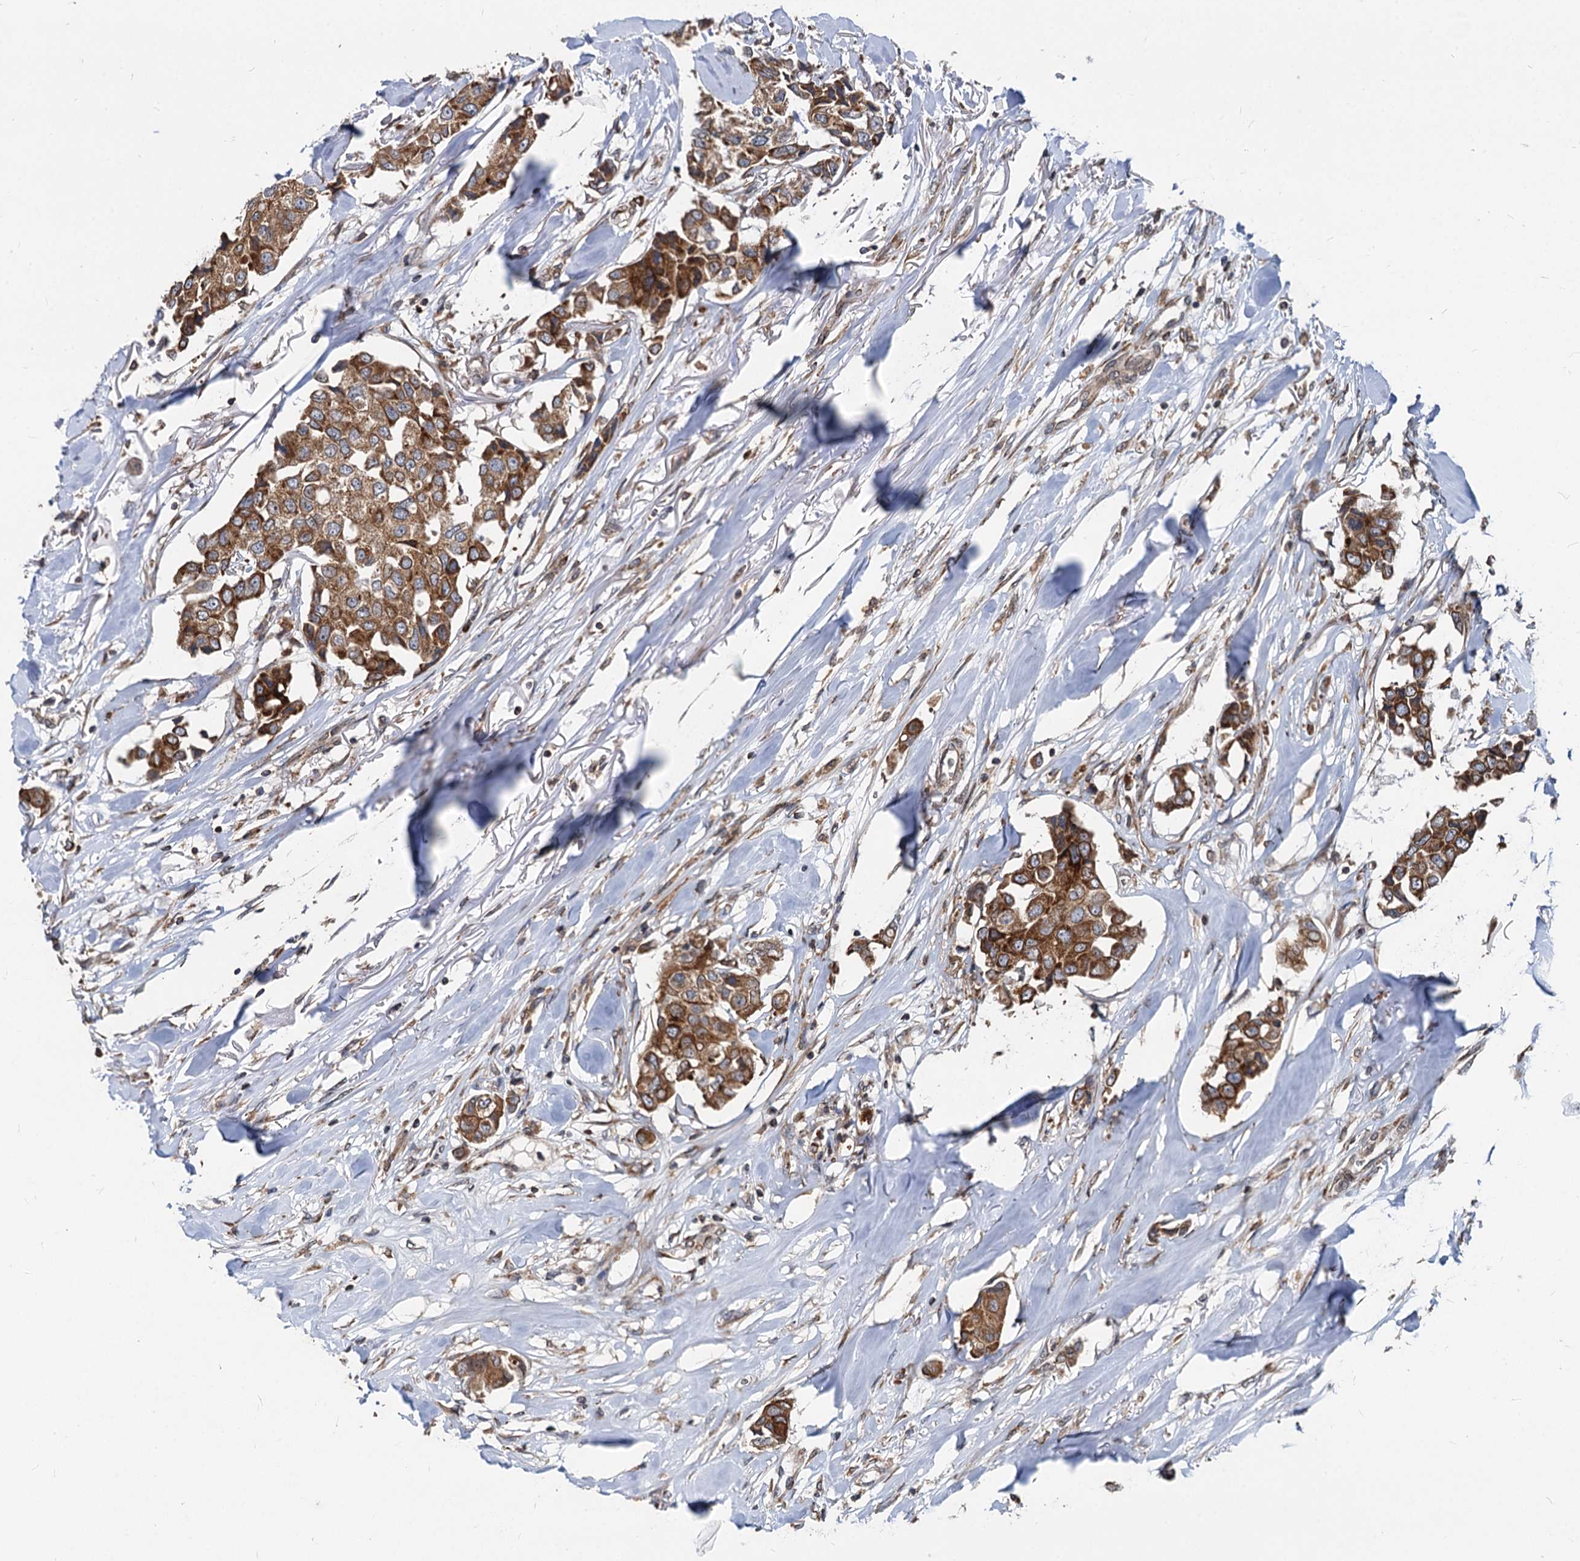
{"staining": {"intensity": "strong", "quantity": ">75%", "location": "cytoplasmic/membranous"}, "tissue": "breast cancer", "cell_type": "Tumor cells", "image_type": "cancer", "snomed": [{"axis": "morphology", "description": "Duct carcinoma"}, {"axis": "topography", "description": "Breast"}], "caption": "Breast intraductal carcinoma stained with DAB (3,3'-diaminobenzidine) immunohistochemistry shows high levels of strong cytoplasmic/membranous positivity in approximately >75% of tumor cells.", "gene": "STIM1", "patient": {"sex": "female", "age": 80}}